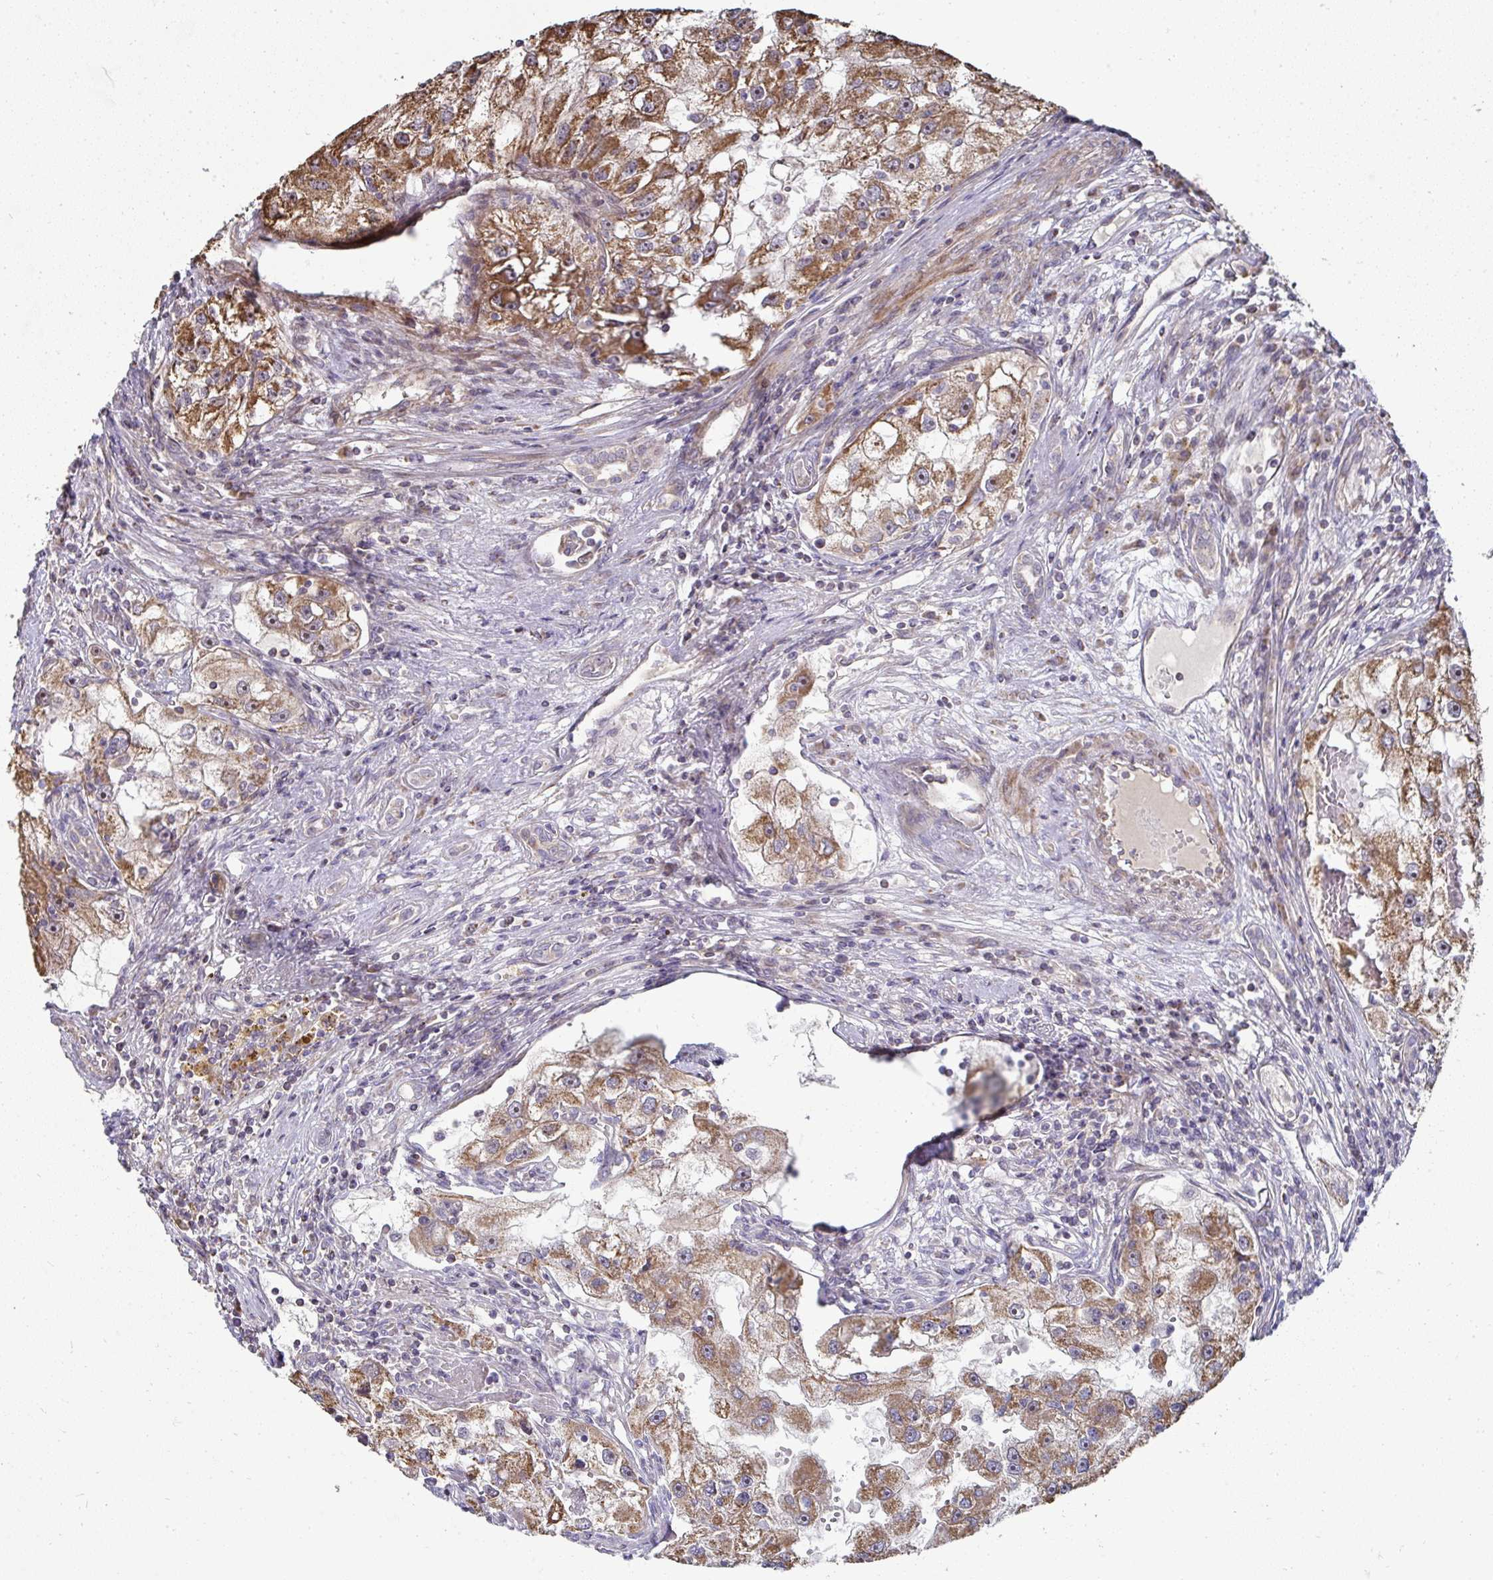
{"staining": {"intensity": "moderate", "quantity": ">75%", "location": "cytoplasmic/membranous"}, "tissue": "renal cancer", "cell_type": "Tumor cells", "image_type": "cancer", "snomed": [{"axis": "morphology", "description": "Adenocarcinoma, NOS"}, {"axis": "topography", "description": "Kidney"}], "caption": "There is medium levels of moderate cytoplasmic/membranous positivity in tumor cells of renal cancer (adenocarcinoma), as demonstrated by immunohistochemical staining (brown color).", "gene": "AGTPBP1", "patient": {"sex": "male", "age": 63}}